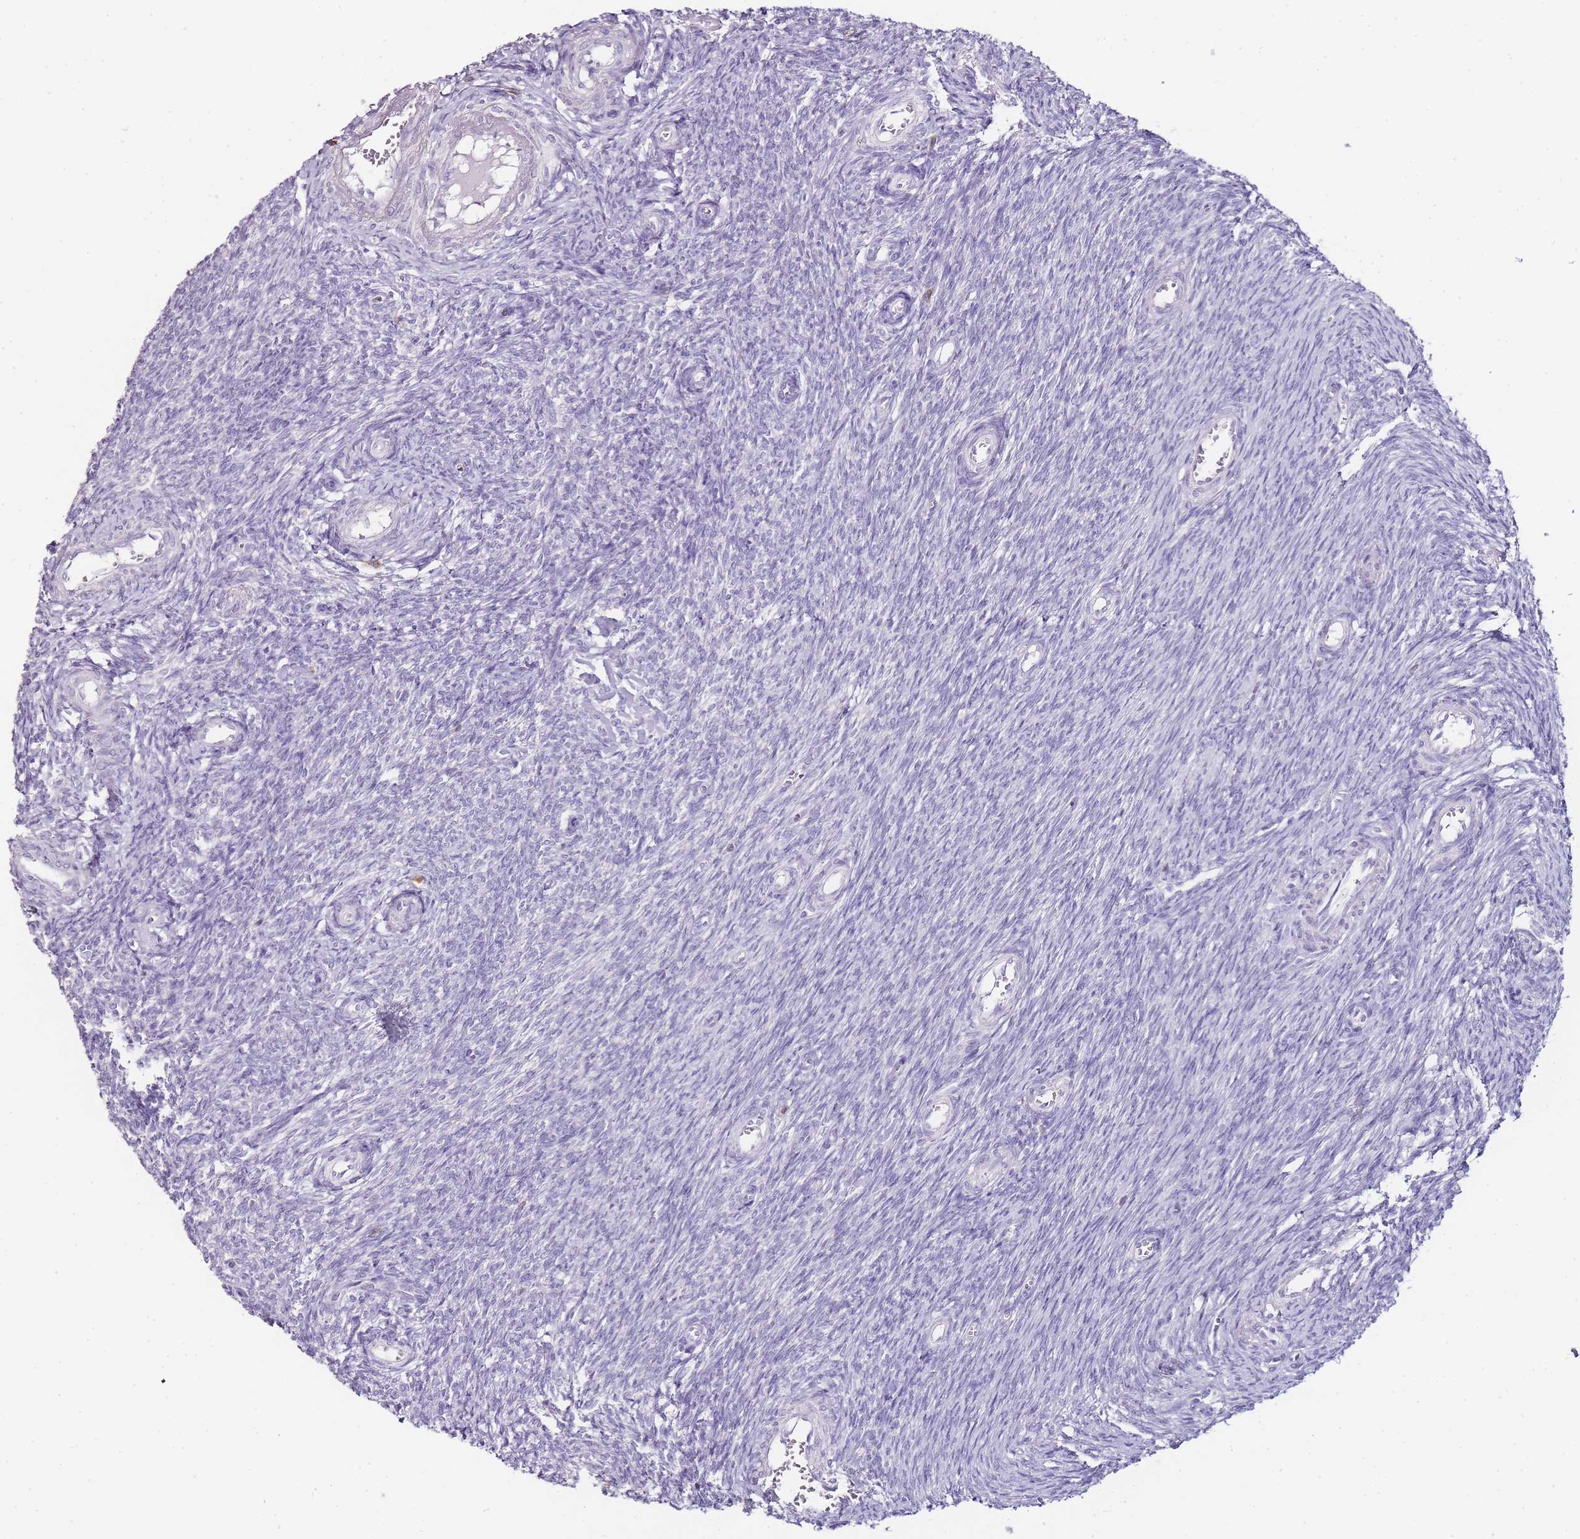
{"staining": {"intensity": "negative", "quantity": "none", "location": "none"}, "tissue": "ovary", "cell_type": "Ovarian stroma cells", "image_type": "normal", "snomed": [{"axis": "morphology", "description": "Normal tissue, NOS"}, {"axis": "topography", "description": "Ovary"}], "caption": "Immunohistochemistry (IHC) of benign human ovary exhibits no positivity in ovarian stroma cells.", "gene": "ZBP1", "patient": {"sex": "female", "age": 44}}